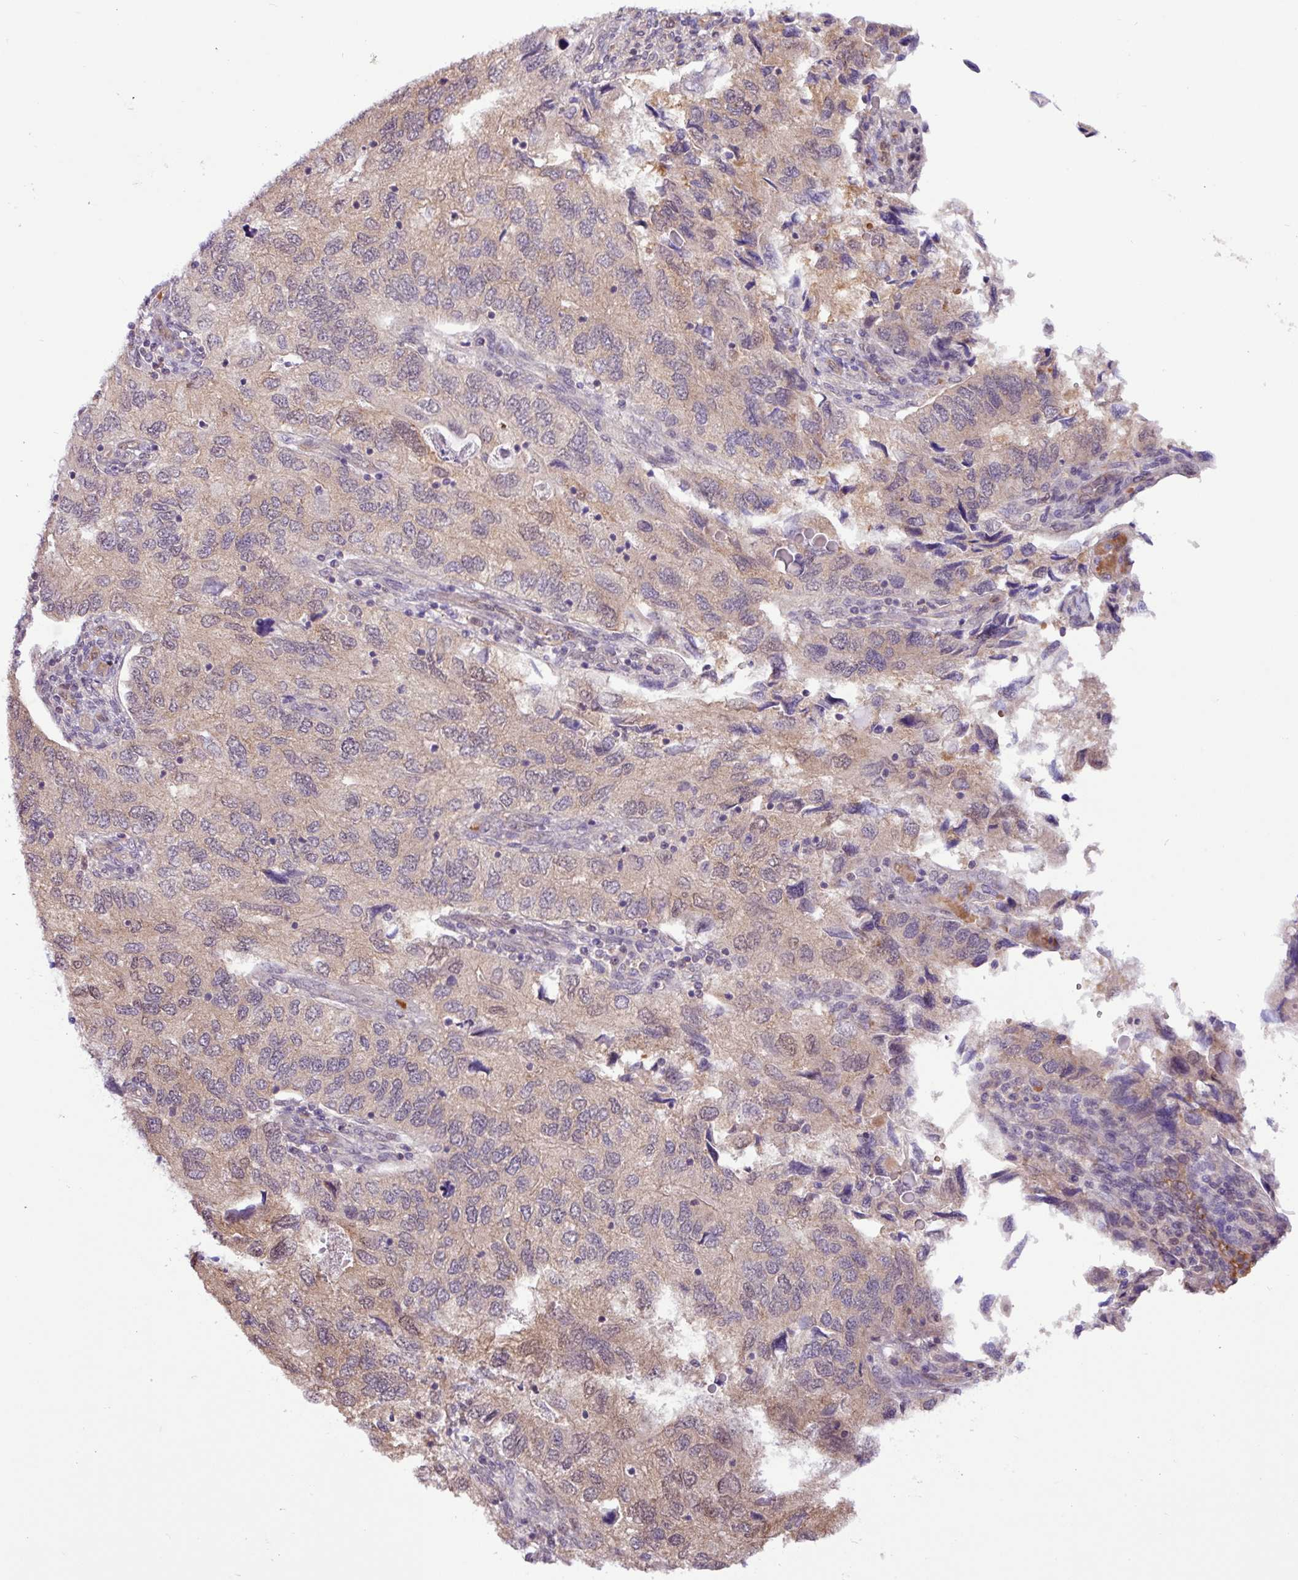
{"staining": {"intensity": "weak", "quantity": "25%-75%", "location": "cytoplasmic/membranous,nuclear"}, "tissue": "endometrial cancer", "cell_type": "Tumor cells", "image_type": "cancer", "snomed": [{"axis": "morphology", "description": "Carcinoma, NOS"}, {"axis": "topography", "description": "Uterus"}], "caption": "This micrograph exhibits immunohistochemistry staining of human carcinoma (endometrial), with low weak cytoplasmic/membranous and nuclear staining in about 25%-75% of tumor cells.", "gene": "TONSL", "patient": {"sex": "female", "age": 76}}